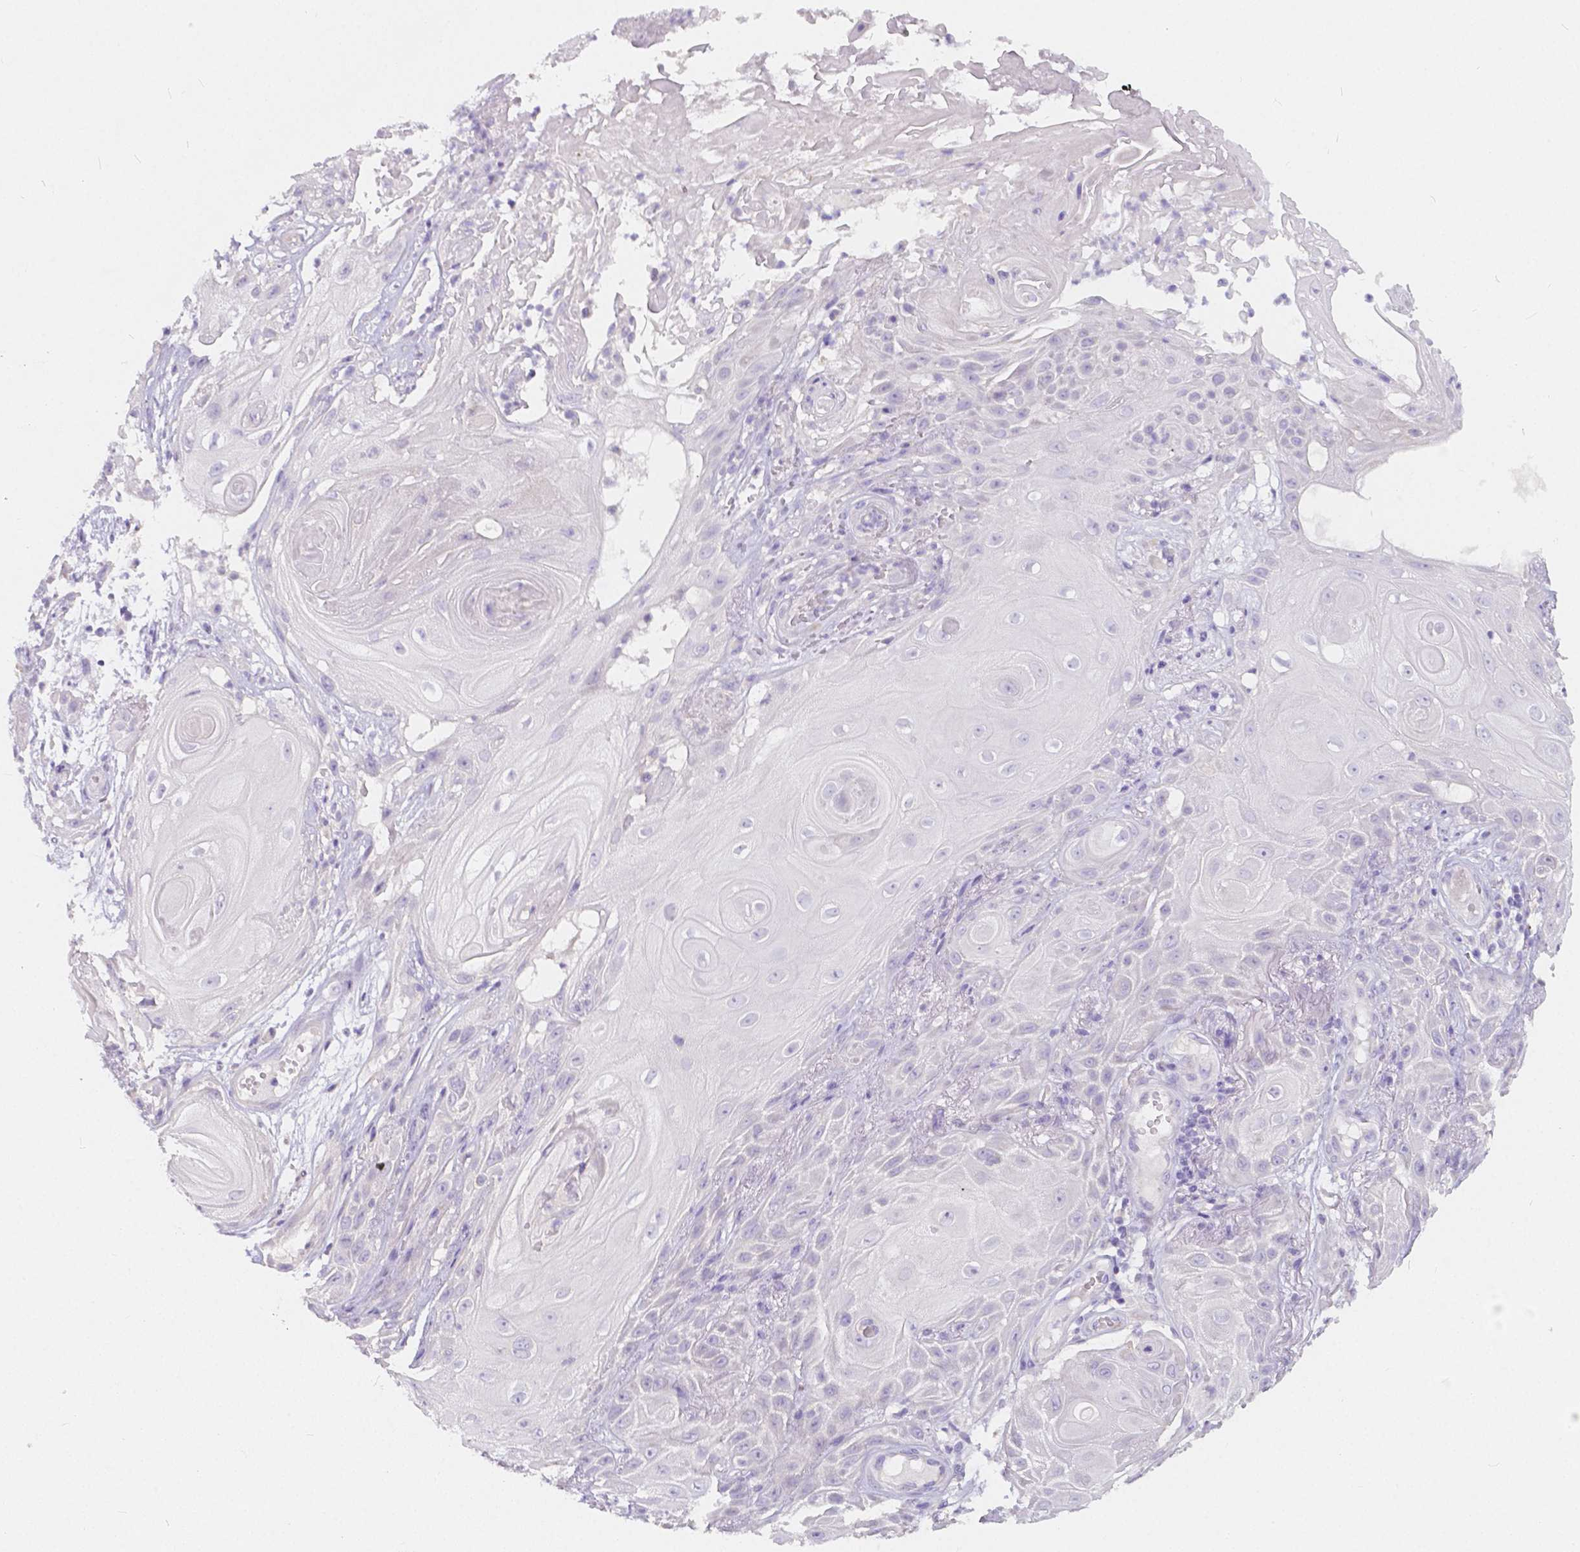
{"staining": {"intensity": "negative", "quantity": "none", "location": "none"}, "tissue": "skin cancer", "cell_type": "Tumor cells", "image_type": "cancer", "snomed": [{"axis": "morphology", "description": "Squamous cell carcinoma, NOS"}, {"axis": "topography", "description": "Skin"}], "caption": "High power microscopy histopathology image of an IHC micrograph of squamous cell carcinoma (skin), revealing no significant staining in tumor cells.", "gene": "RNF186", "patient": {"sex": "male", "age": 62}}